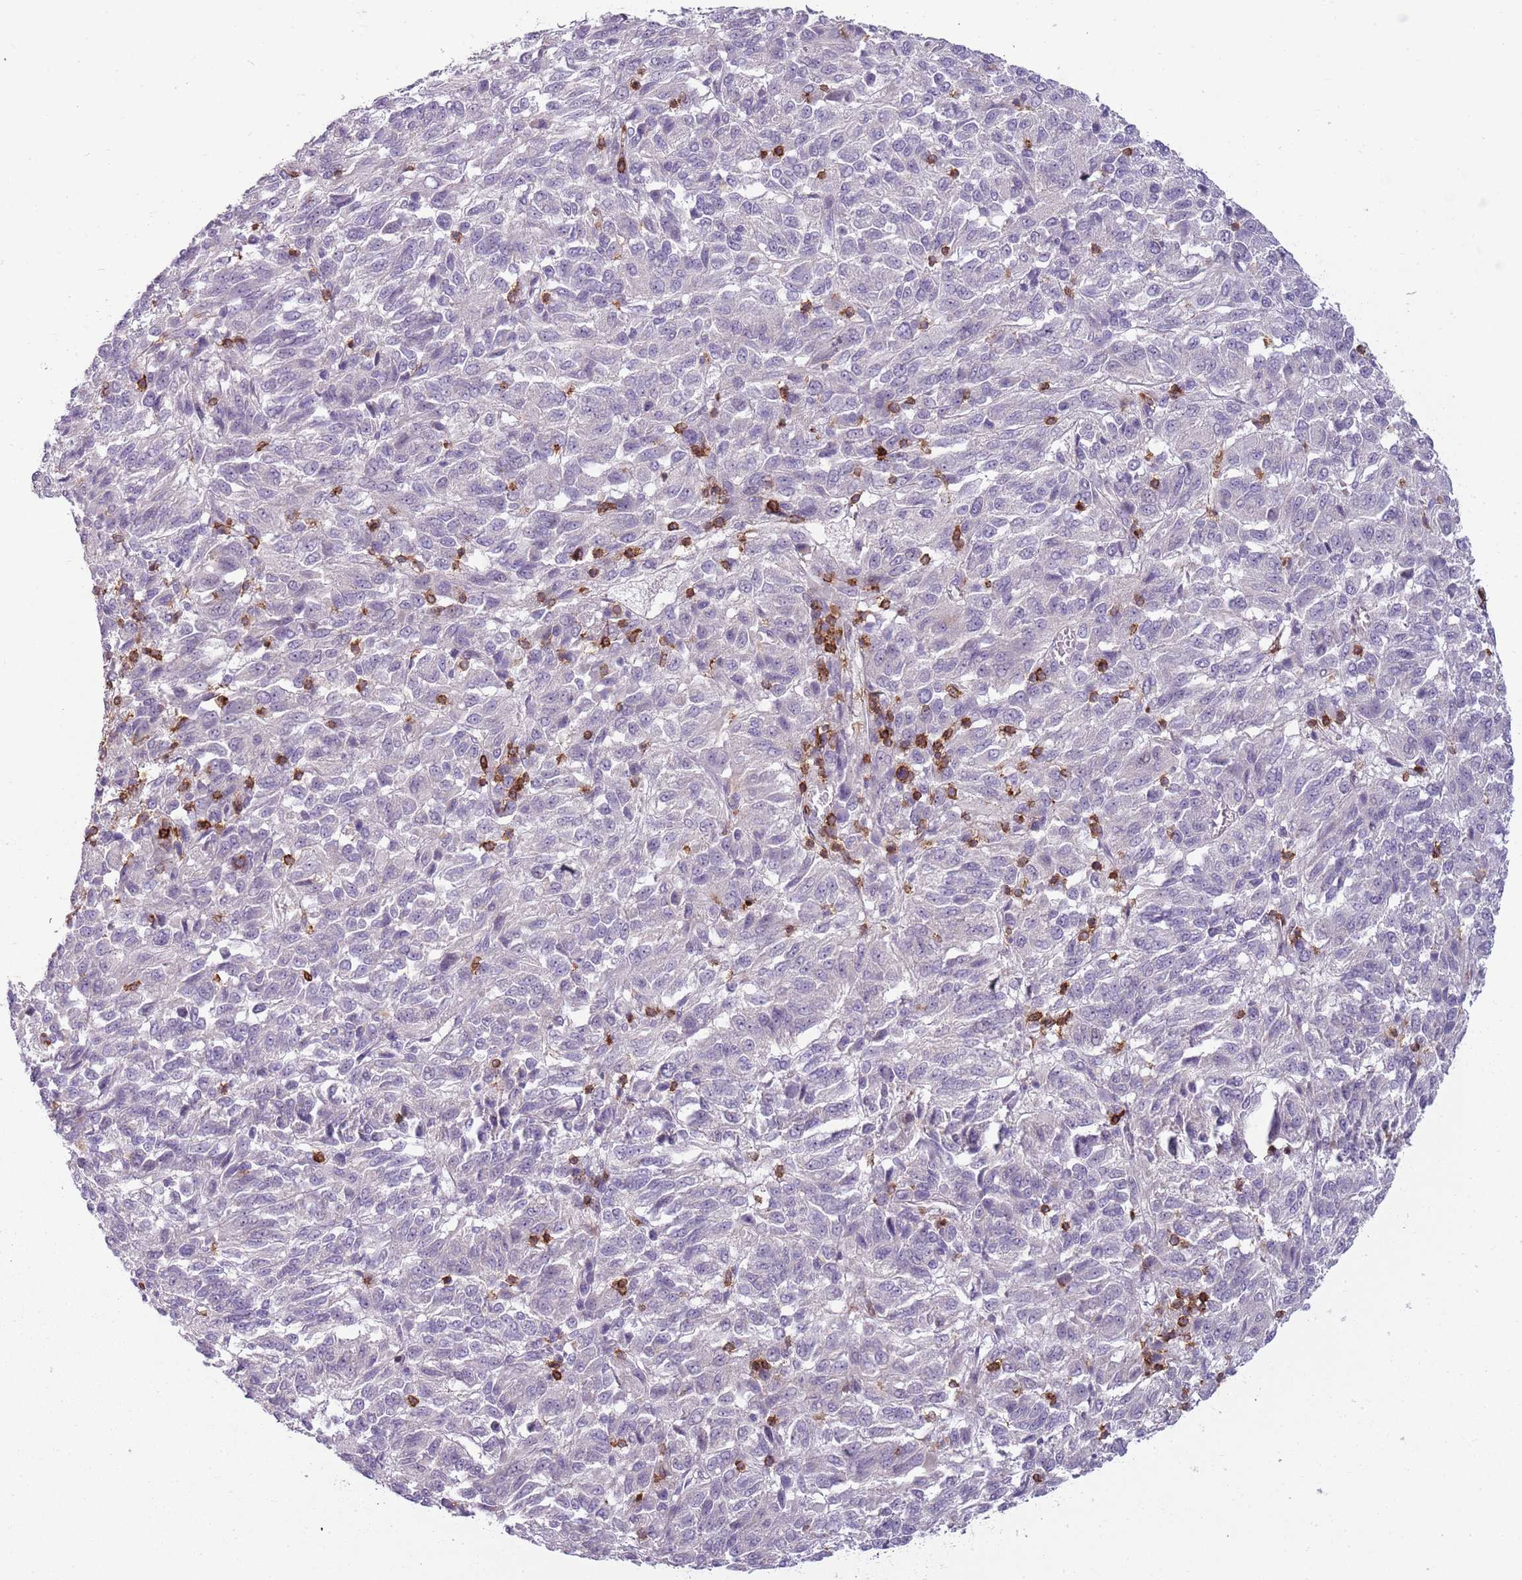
{"staining": {"intensity": "negative", "quantity": "none", "location": "none"}, "tissue": "melanoma", "cell_type": "Tumor cells", "image_type": "cancer", "snomed": [{"axis": "morphology", "description": "Malignant melanoma, Metastatic site"}, {"axis": "topography", "description": "Lung"}], "caption": "Protein analysis of malignant melanoma (metastatic site) reveals no significant expression in tumor cells.", "gene": "ZNF583", "patient": {"sex": "male", "age": 64}}